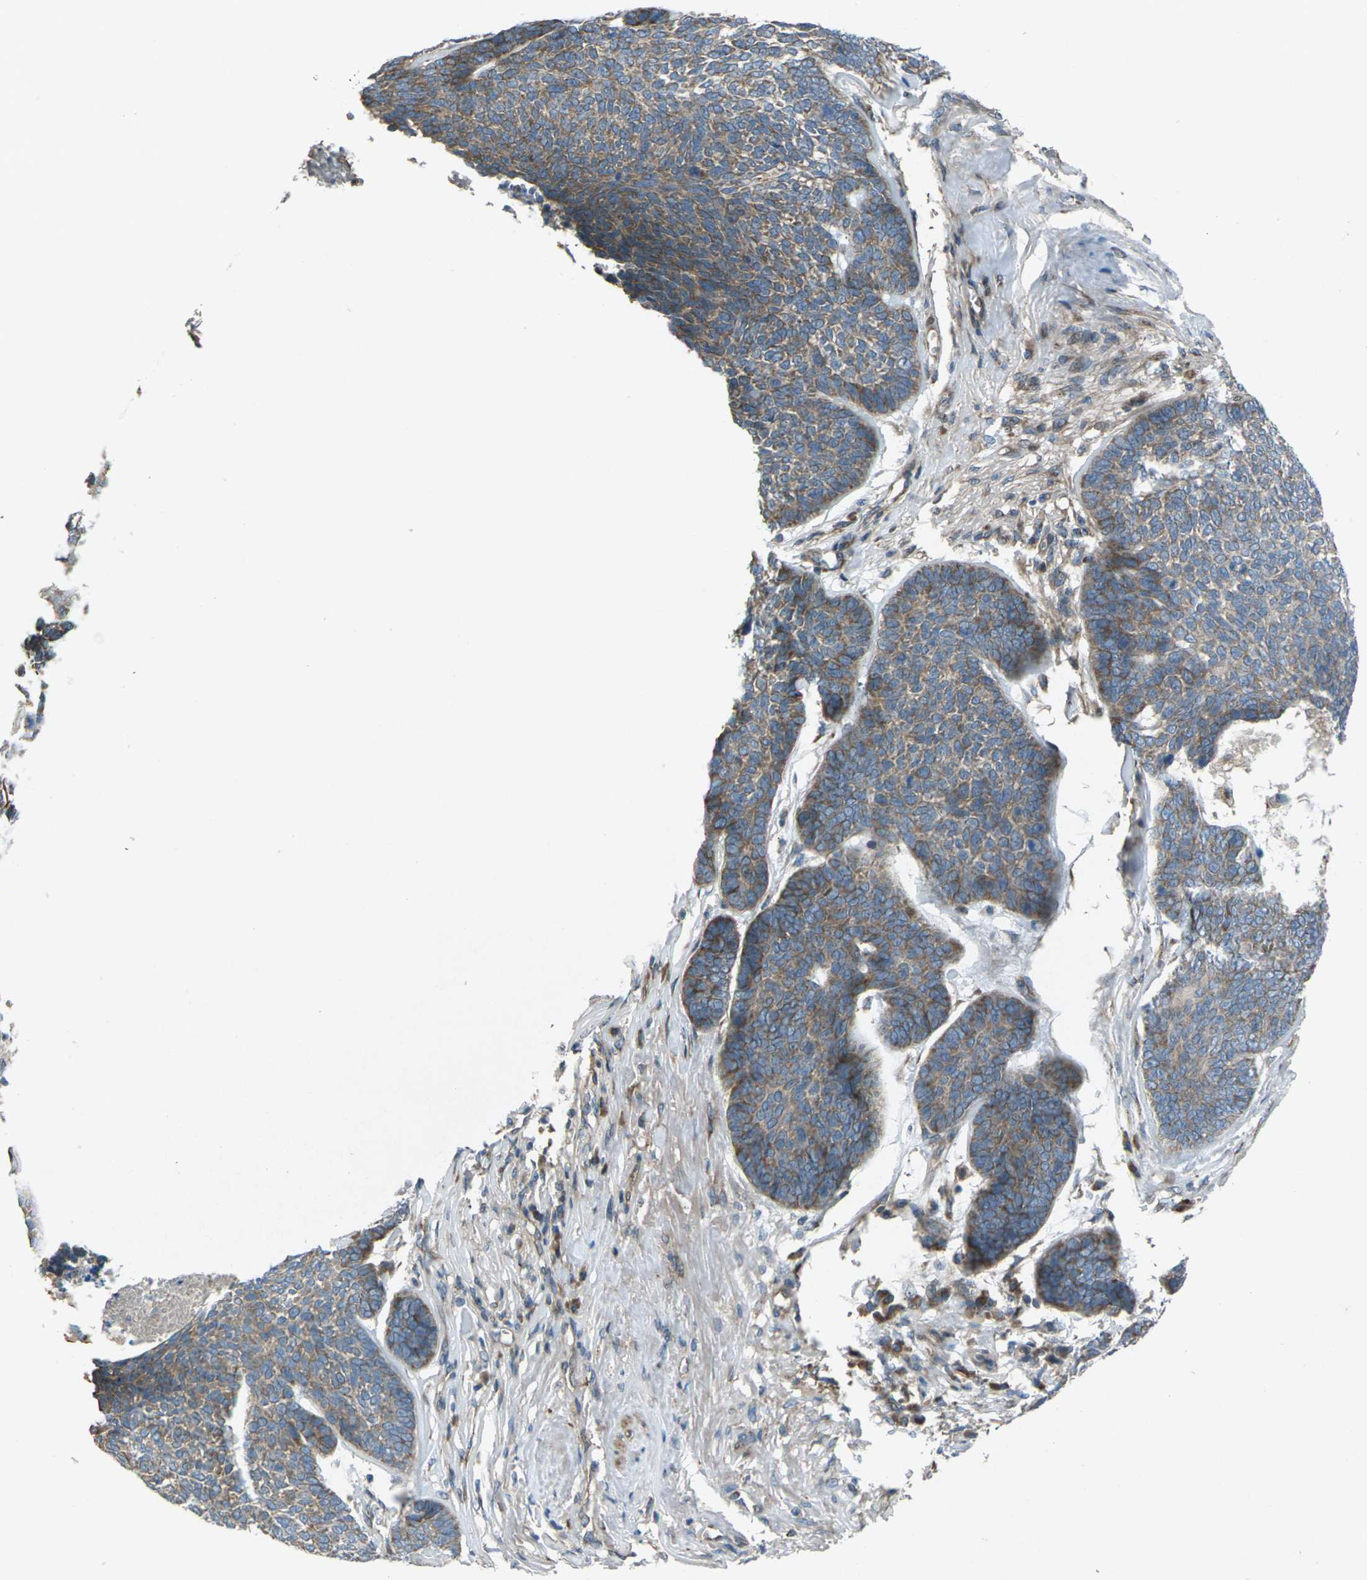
{"staining": {"intensity": "moderate", "quantity": "25%-75%", "location": "cytoplasmic/membranous"}, "tissue": "skin cancer", "cell_type": "Tumor cells", "image_type": "cancer", "snomed": [{"axis": "morphology", "description": "Basal cell carcinoma"}, {"axis": "topography", "description": "Skin"}], "caption": "This micrograph shows basal cell carcinoma (skin) stained with immunohistochemistry (IHC) to label a protein in brown. The cytoplasmic/membranous of tumor cells show moderate positivity for the protein. Nuclei are counter-stained blue.", "gene": "EDNRA", "patient": {"sex": "male", "age": 84}}